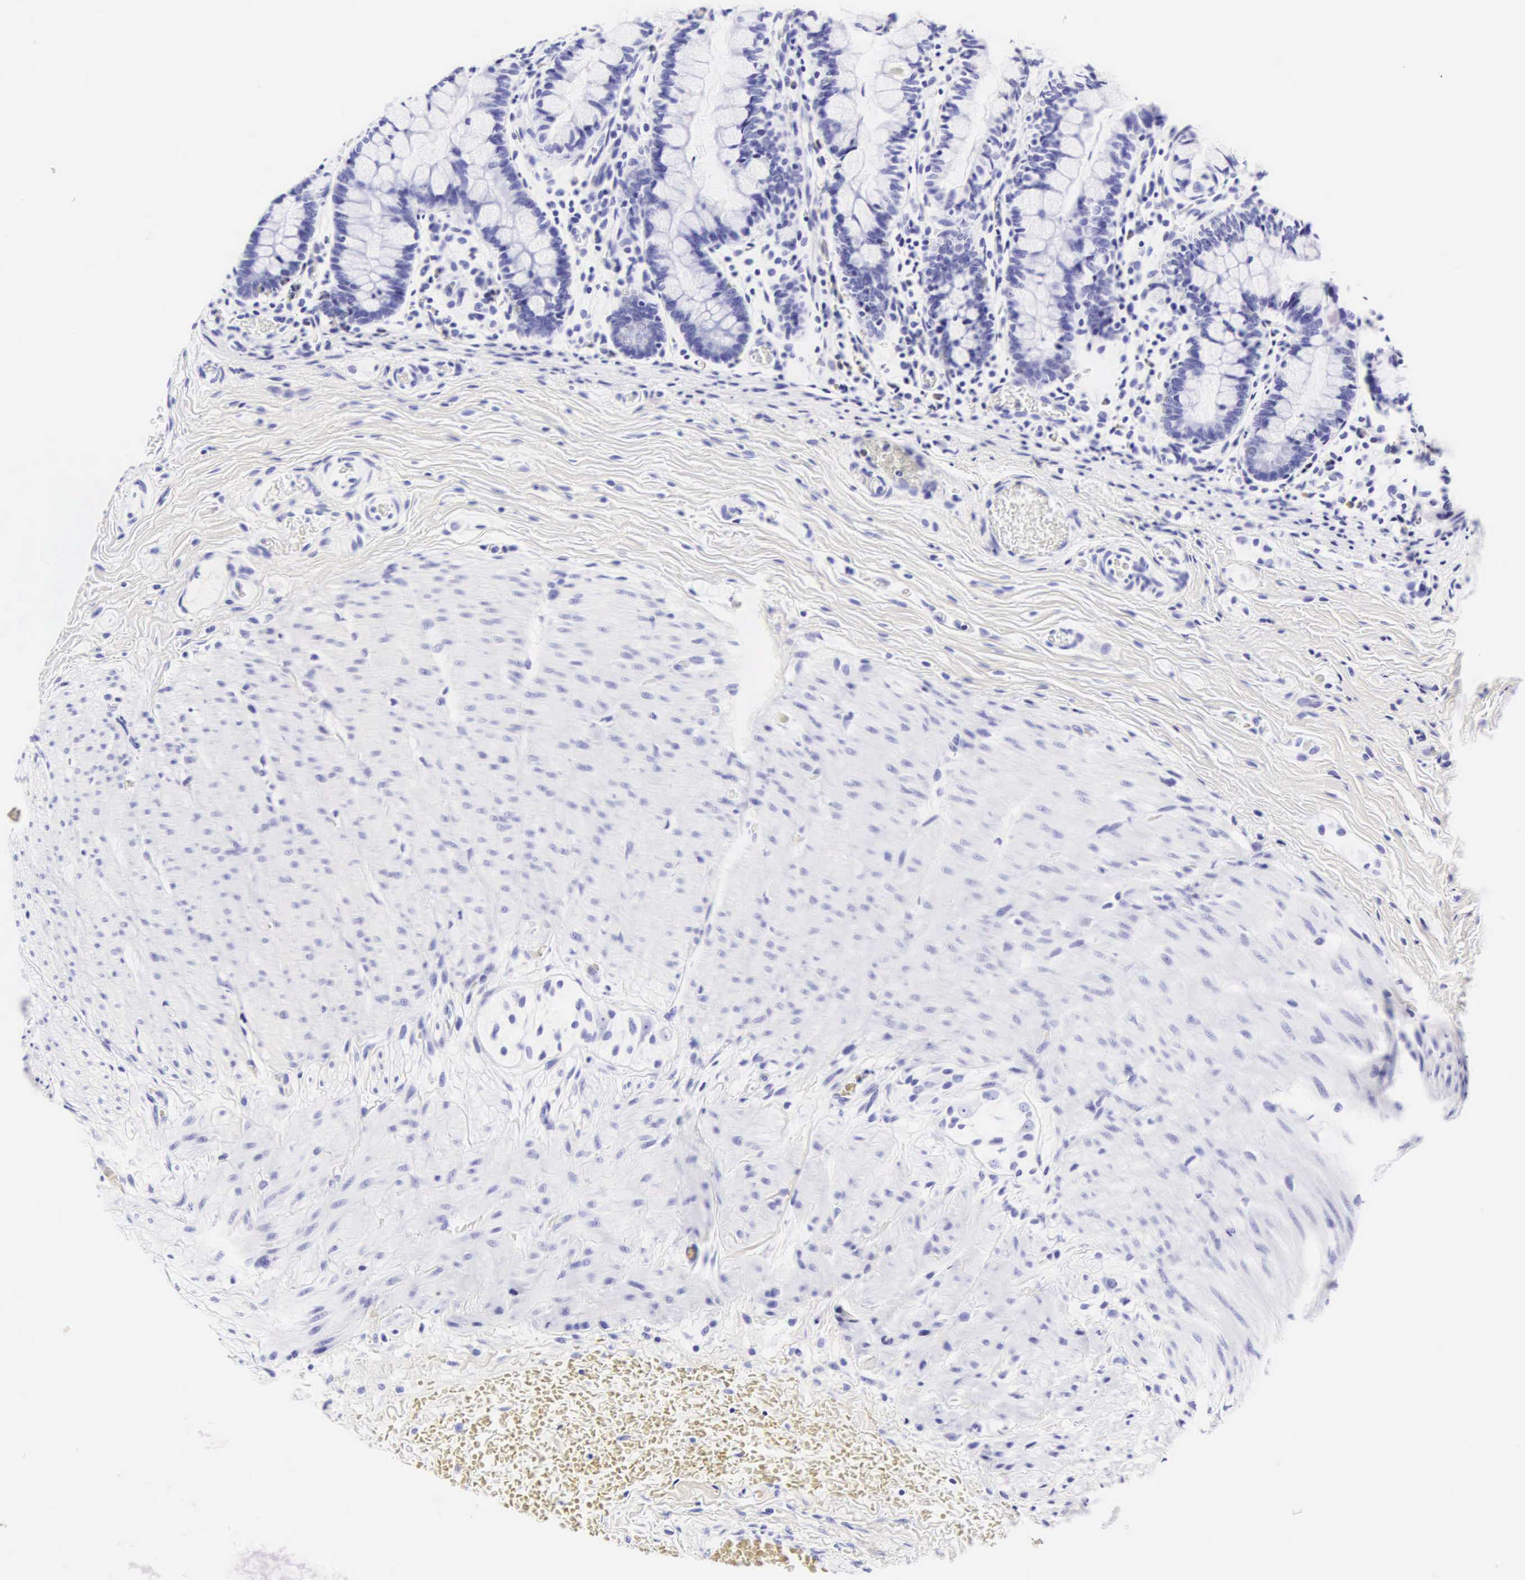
{"staining": {"intensity": "negative", "quantity": "none", "location": "none"}, "tissue": "small intestine", "cell_type": "Glandular cells", "image_type": "normal", "snomed": [{"axis": "morphology", "description": "Normal tissue, NOS"}, {"axis": "topography", "description": "Small intestine"}], "caption": "Micrograph shows no significant protein expression in glandular cells of unremarkable small intestine.", "gene": "CD1A", "patient": {"sex": "male", "age": 1}}